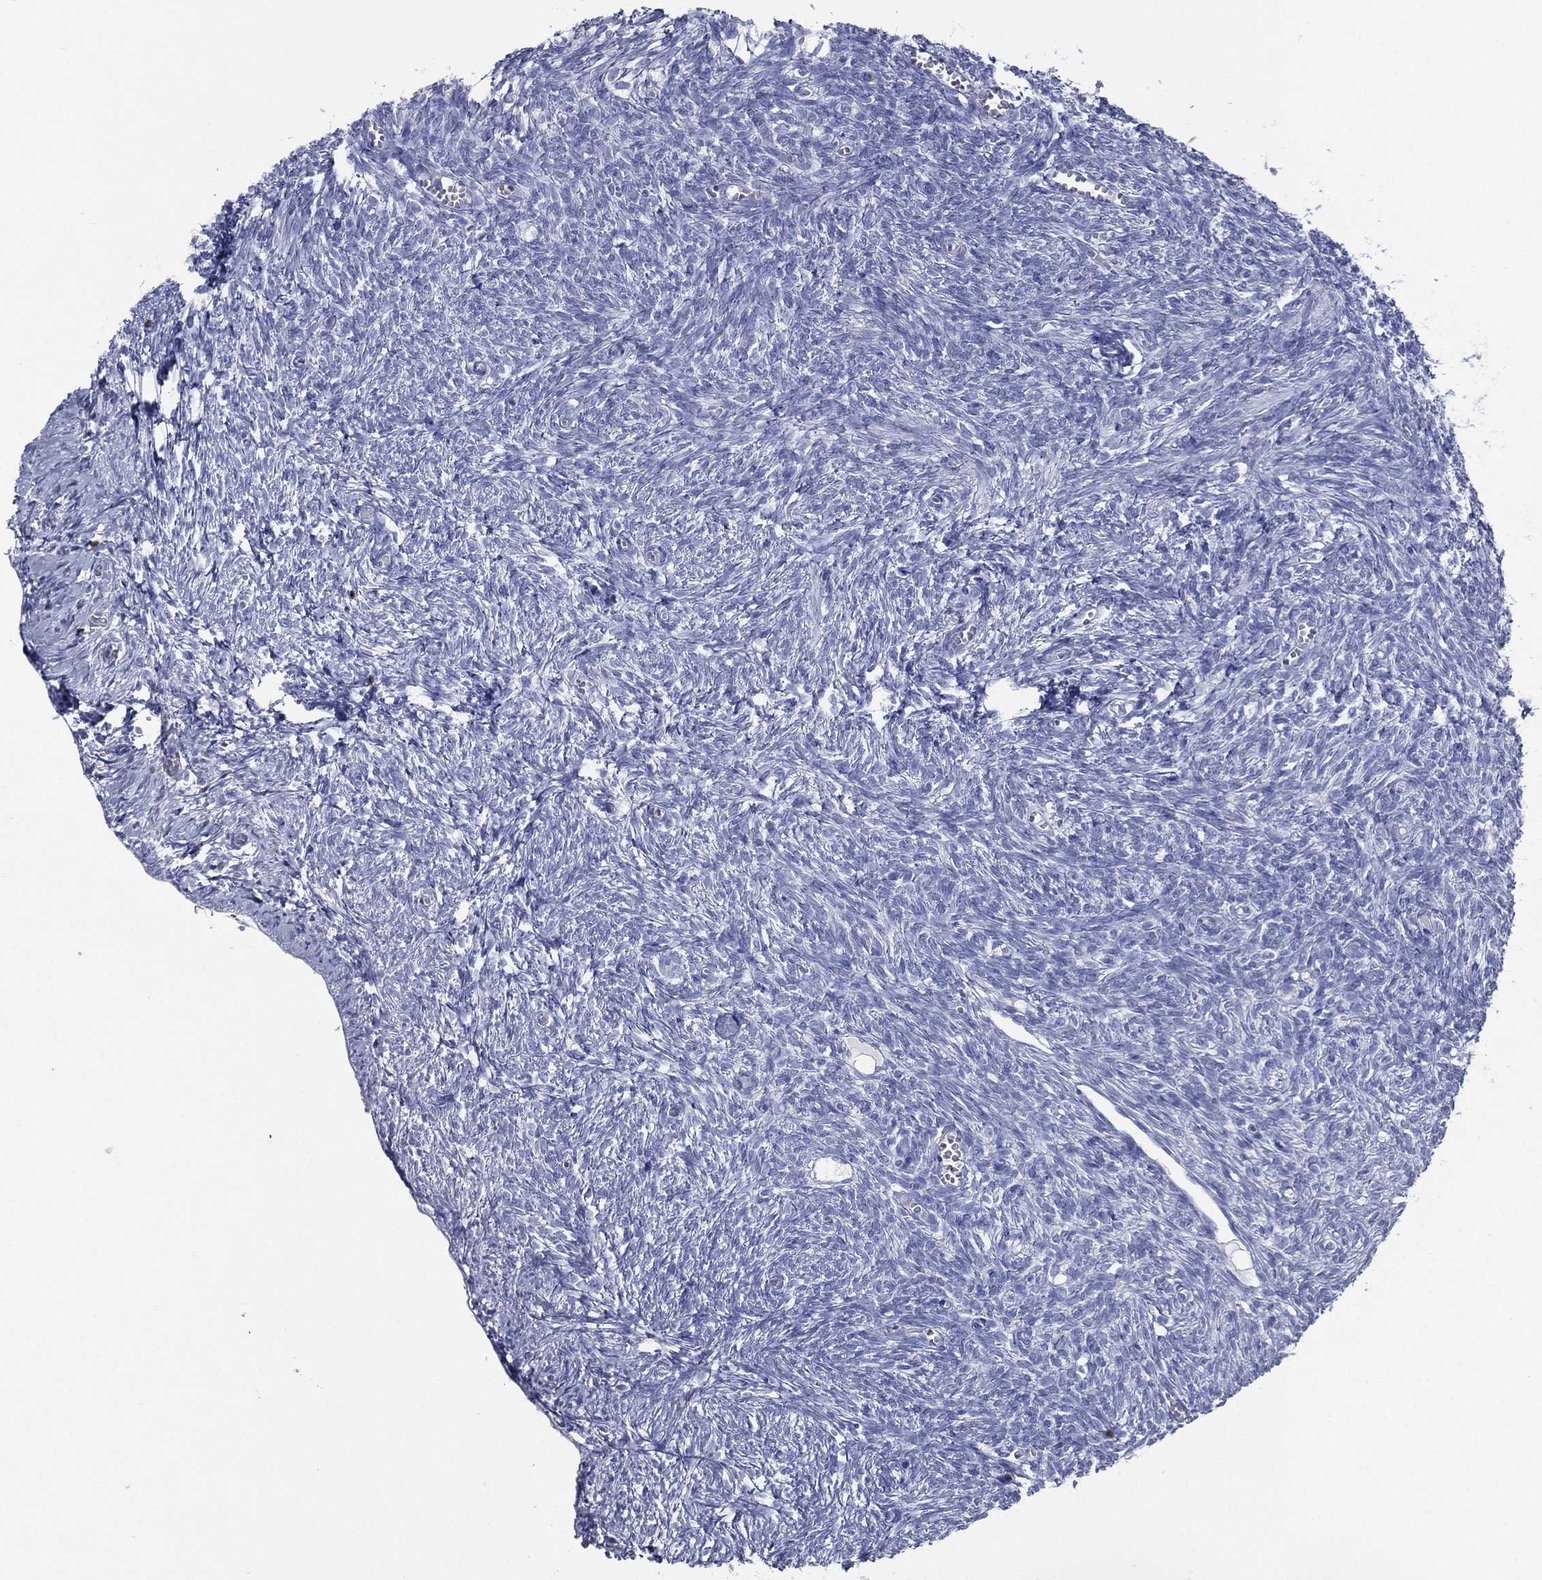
{"staining": {"intensity": "negative", "quantity": "none", "location": "none"}, "tissue": "ovary", "cell_type": "Ovarian stroma cells", "image_type": "normal", "snomed": [{"axis": "morphology", "description": "Normal tissue, NOS"}, {"axis": "topography", "description": "Ovary"}], "caption": "Histopathology image shows no protein expression in ovarian stroma cells of normal ovary. Nuclei are stained in blue.", "gene": "PYHIN1", "patient": {"sex": "female", "age": 43}}